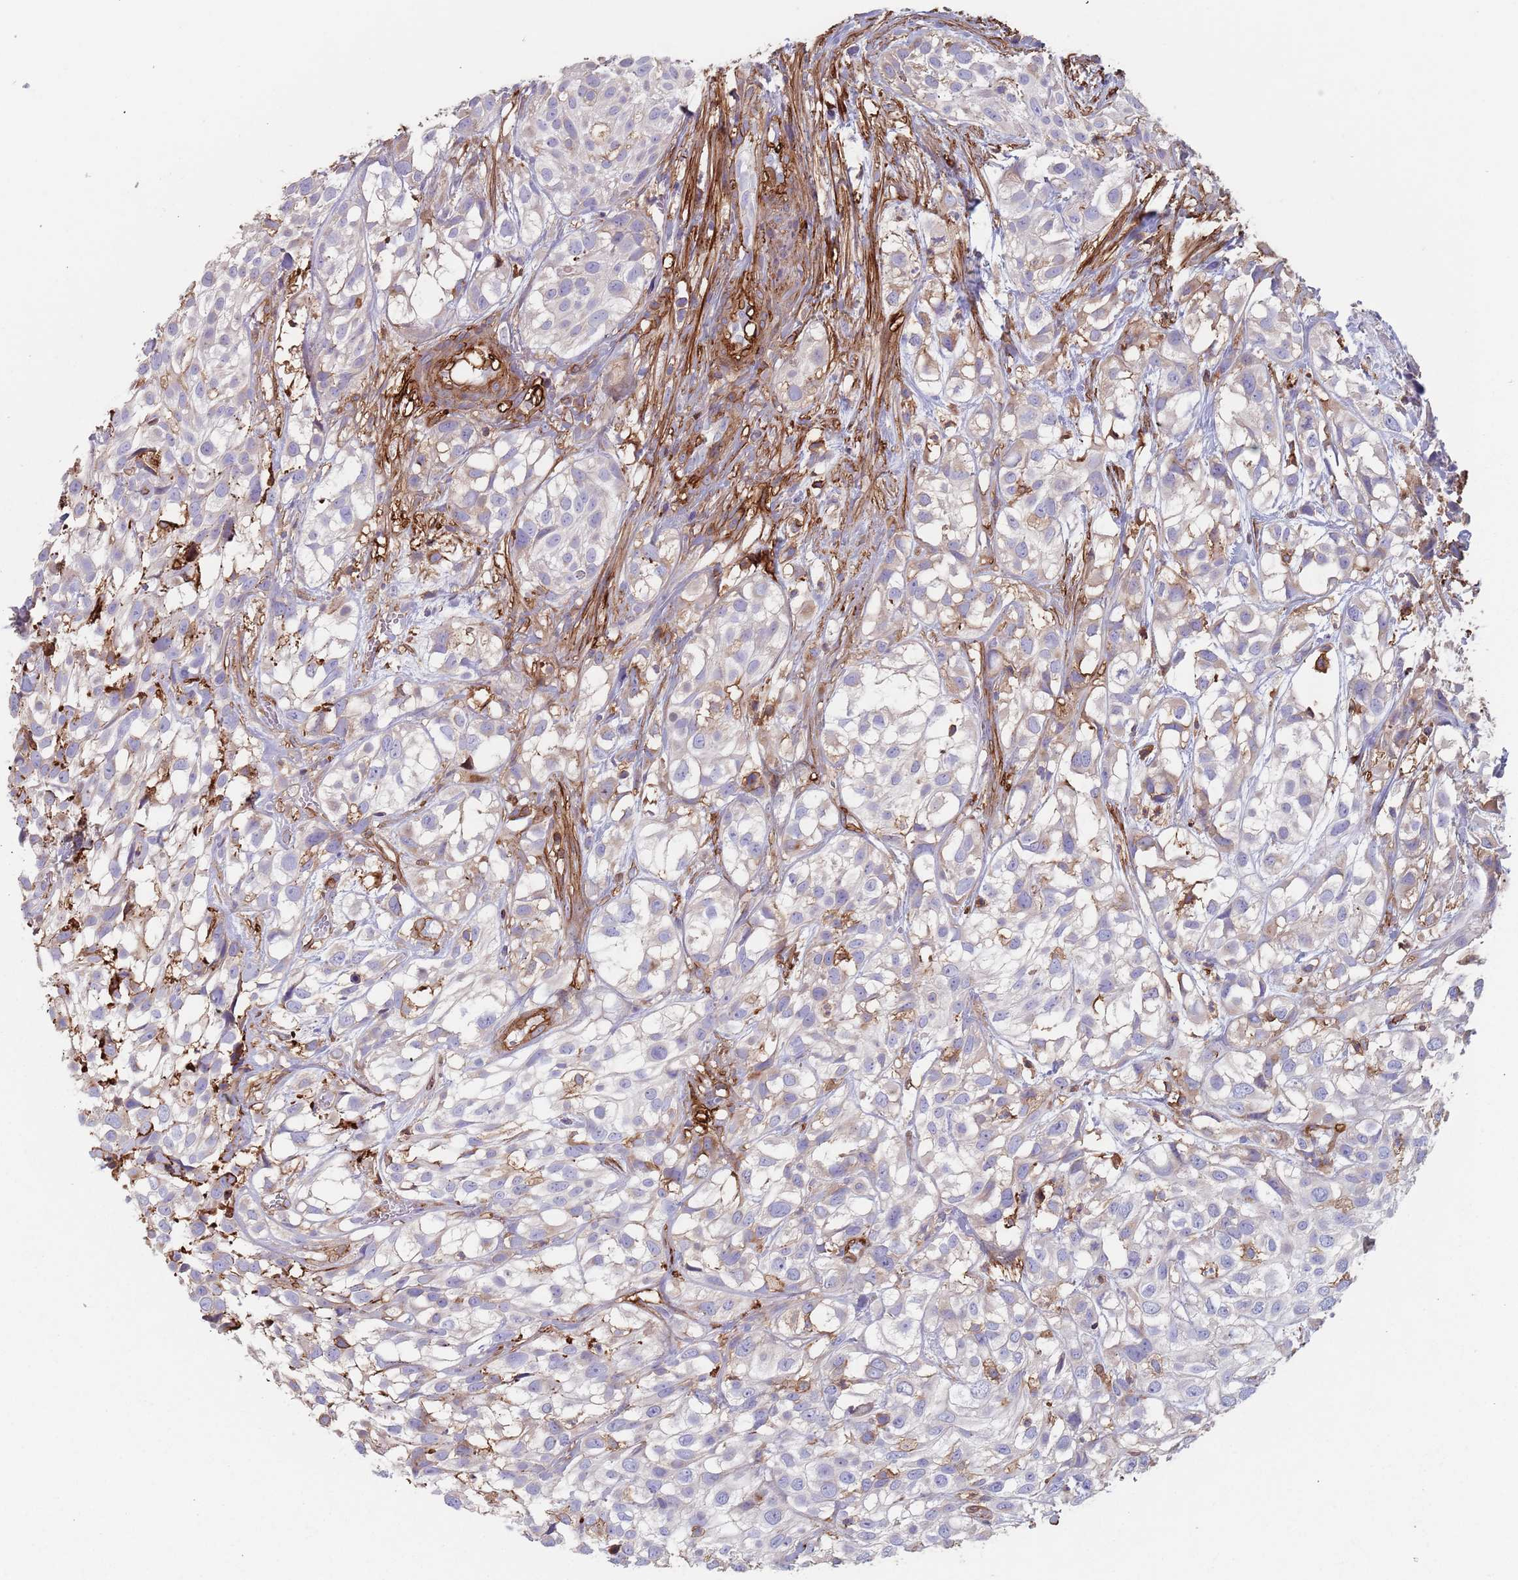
{"staining": {"intensity": "negative", "quantity": "none", "location": "none"}, "tissue": "urothelial cancer", "cell_type": "Tumor cells", "image_type": "cancer", "snomed": [{"axis": "morphology", "description": "Urothelial carcinoma, High grade"}, {"axis": "topography", "description": "Urinary bladder"}], "caption": "High-grade urothelial carcinoma was stained to show a protein in brown. There is no significant expression in tumor cells. Brightfield microscopy of IHC stained with DAB (3,3'-diaminobenzidine) (brown) and hematoxylin (blue), captured at high magnification.", "gene": "RNF144A", "patient": {"sex": "male", "age": 56}}